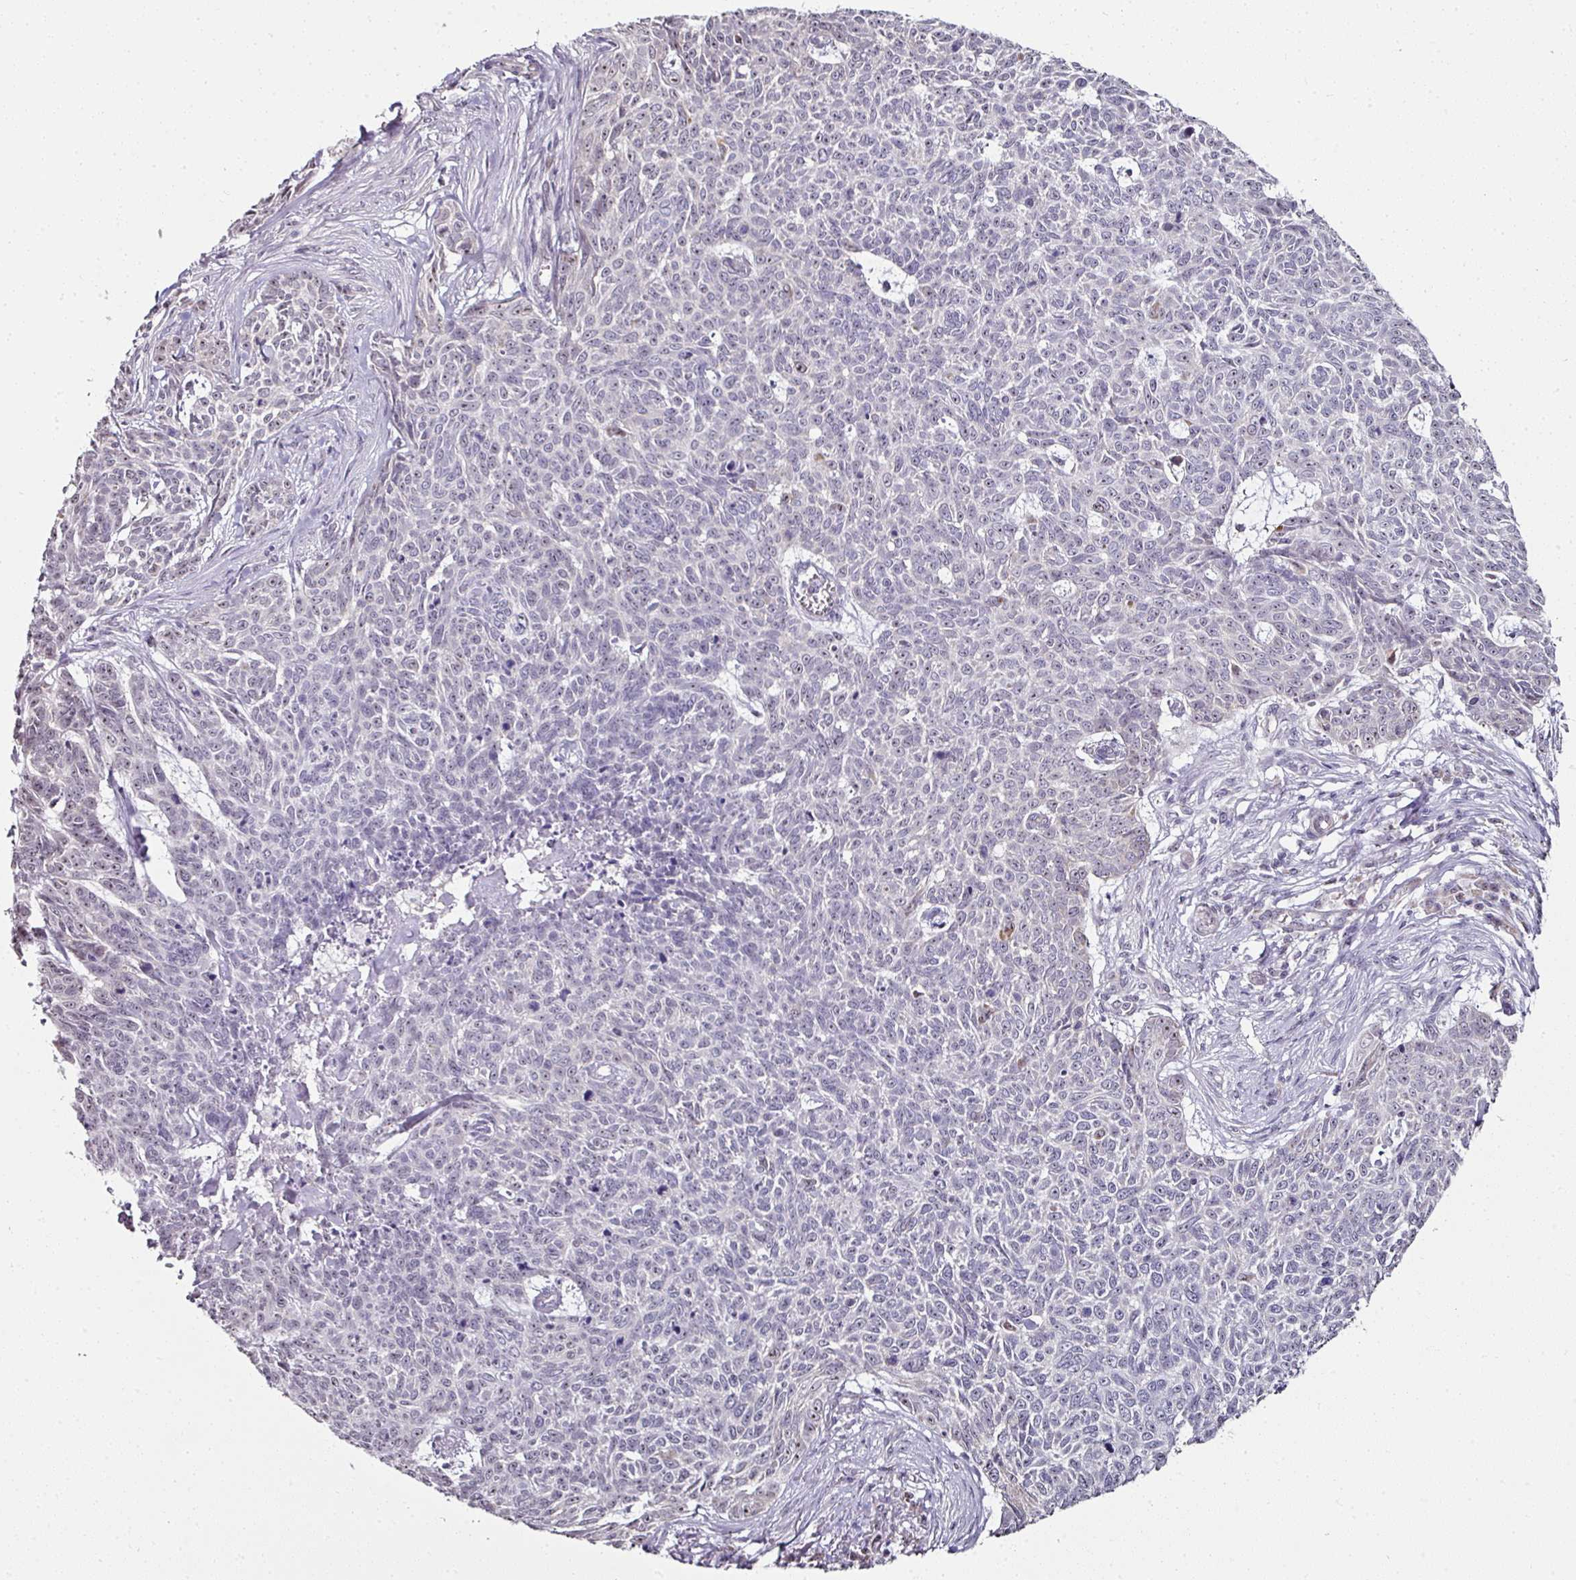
{"staining": {"intensity": "negative", "quantity": "none", "location": "none"}, "tissue": "skin cancer", "cell_type": "Tumor cells", "image_type": "cancer", "snomed": [{"axis": "morphology", "description": "Basal cell carcinoma"}, {"axis": "topography", "description": "Skin"}], "caption": "Tumor cells show no significant expression in skin cancer (basal cell carcinoma). (Stains: DAB (3,3'-diaminobenzidine) IHC with hematoxylin counter stain, Microscopy: brightfield microscopy at high magnification).", "gene": "NACC2", "patient": {"sex": "female", "age": 93}}